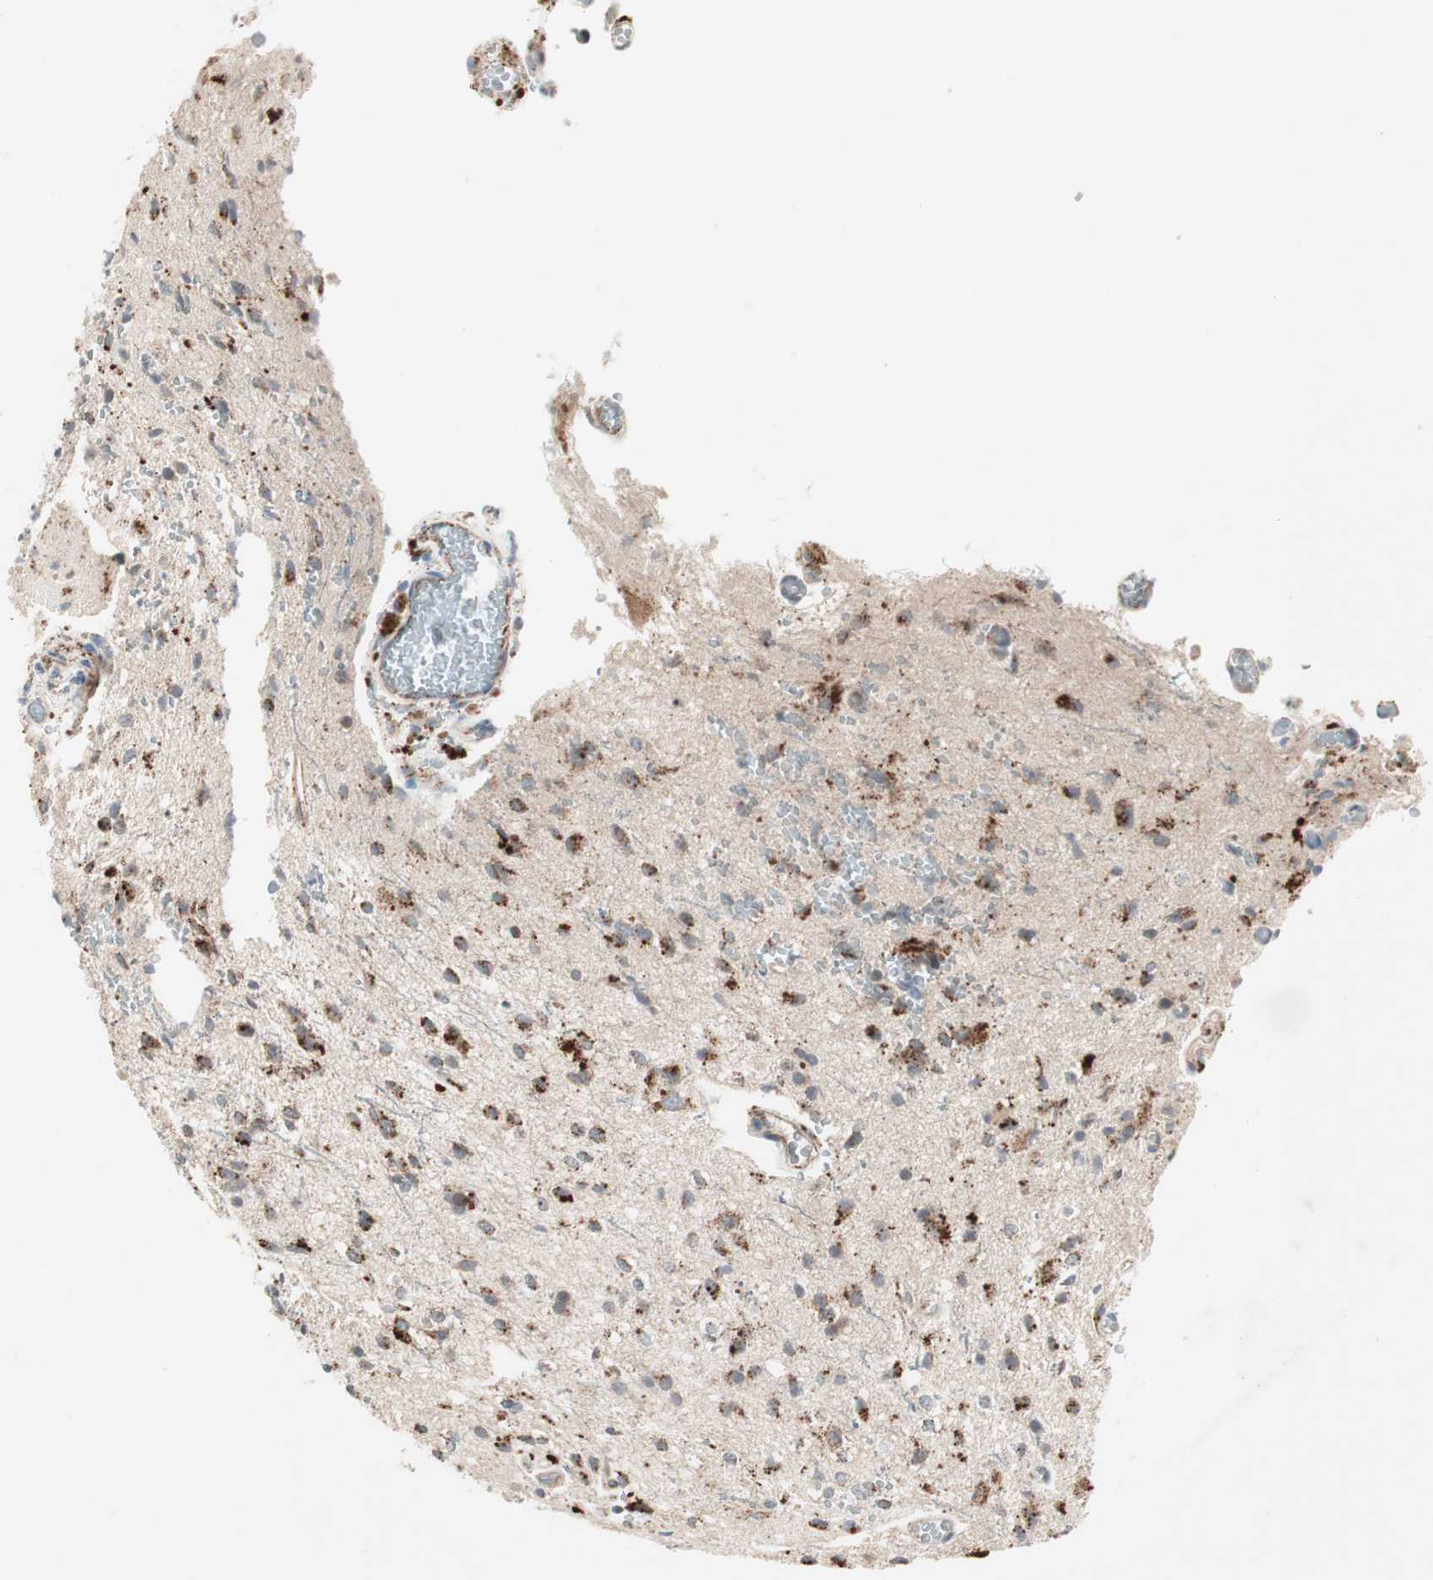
{"staining": {"intensity": "moderate", "quantity": "25%-75%", "location": "cytoplasmic/membranous"}, "tissue": "glioma", "cell_type": "Tumor cells", "image_type": "cancer", "snomed": [{"axis": "morphology", "description": "Glioma, malignant, High grade"}, {"axis": "topography", "description": "Brain"}], "caption": "Moderate cytoplasmic/membranous staining for a protein is appreciated in approximately 25%-75% of tumor cells of glioma using immunohistochemistry (IHC).", "gene": "FGFR4", "patient": {"sex": "male", "age": 47}}